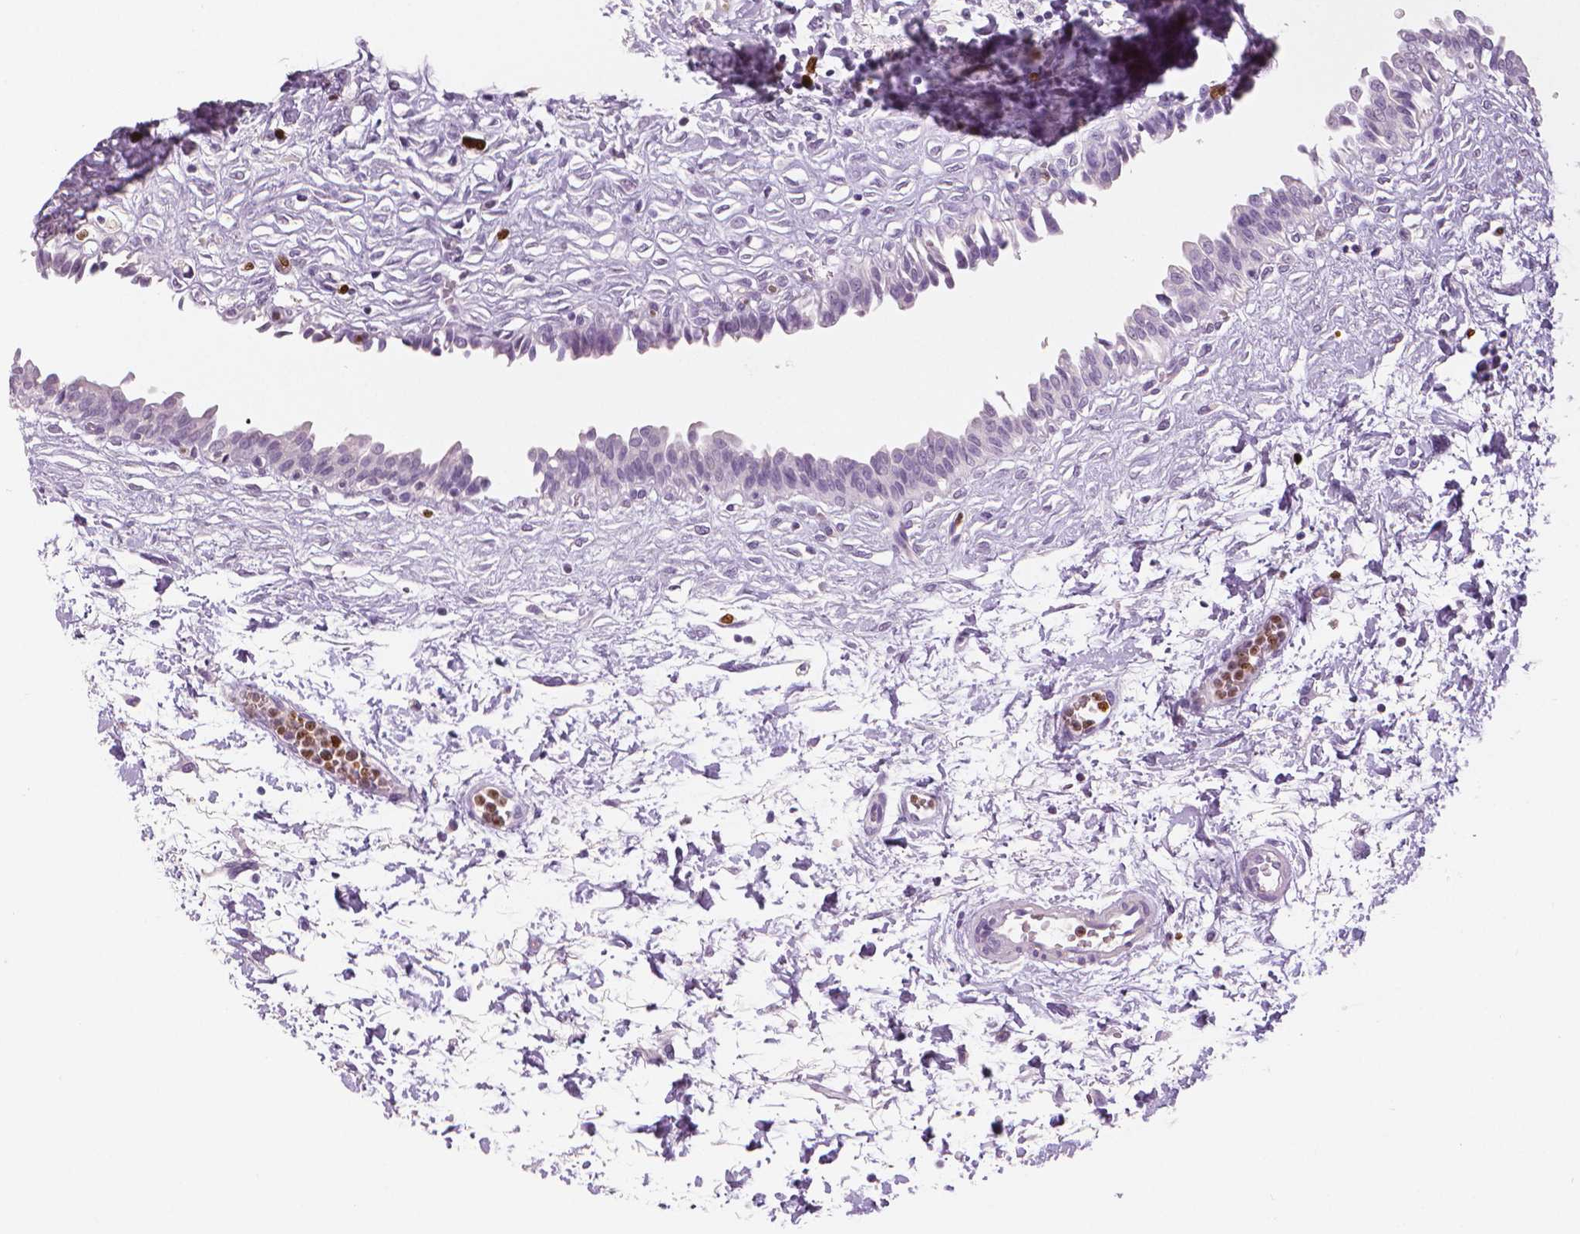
{"staining": {"intensity": "negative", "quantity": "none", "location": "none"}, "tissue": "urinary bladder", "cell_type": "Urothelial cells", "image_type": "normal", "snomed": [{"axis": "morphology", "description": "Normal tissue, NOS"}, {"axis": "topography", "description": "Urinary bladder"}], "caption": "Urinary bladder stained for a protein using immunohistochemistry reveals no expression urothelial cells.", "gene": "MKI67", "patient": {"sex": "male", "age": 37}}